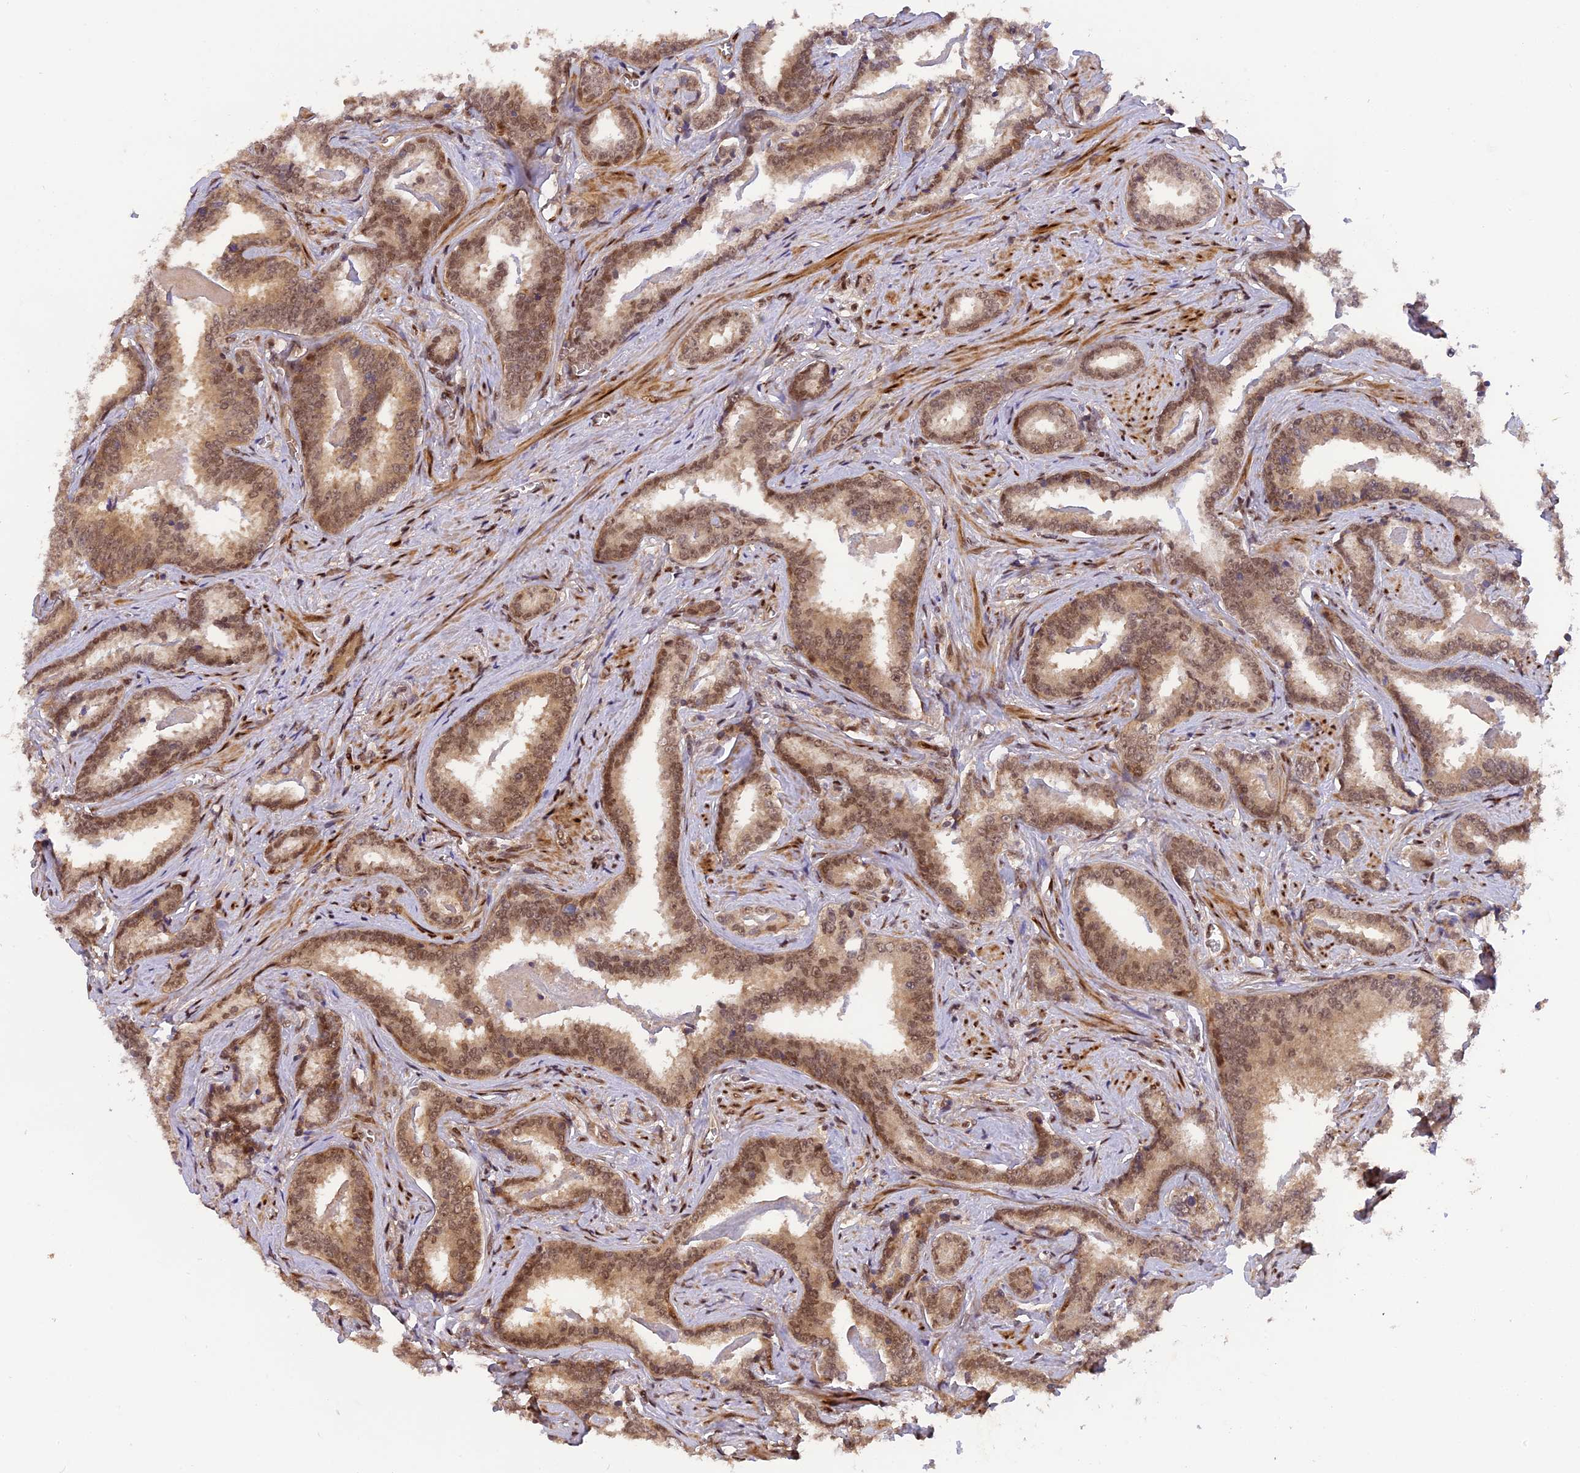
{"staining": {"intensity": "moderate", "quantity": ">75%", "location": "cytoplasmic/membranous,nuclear"}, "tissue": "prostate cancer", "cell_type": "Tumor cells", "image_type": "cancer", "snomed": [{"axis": "morphology", "description": "Adenocarcinoma, High grade"}, {"axis": "topography", "description": "Prostate"}], "caption": "This histopathology image shows immunohistochemistry (IHC) staining of adenocarcinoma (high-grade) (prostate), with medium moderate cytoplasmic/membranous and nuclear staining in approximately >75% of tumor cells.", "gene": "MICALL1", "patient": {"sex": "male", "age": 67}}